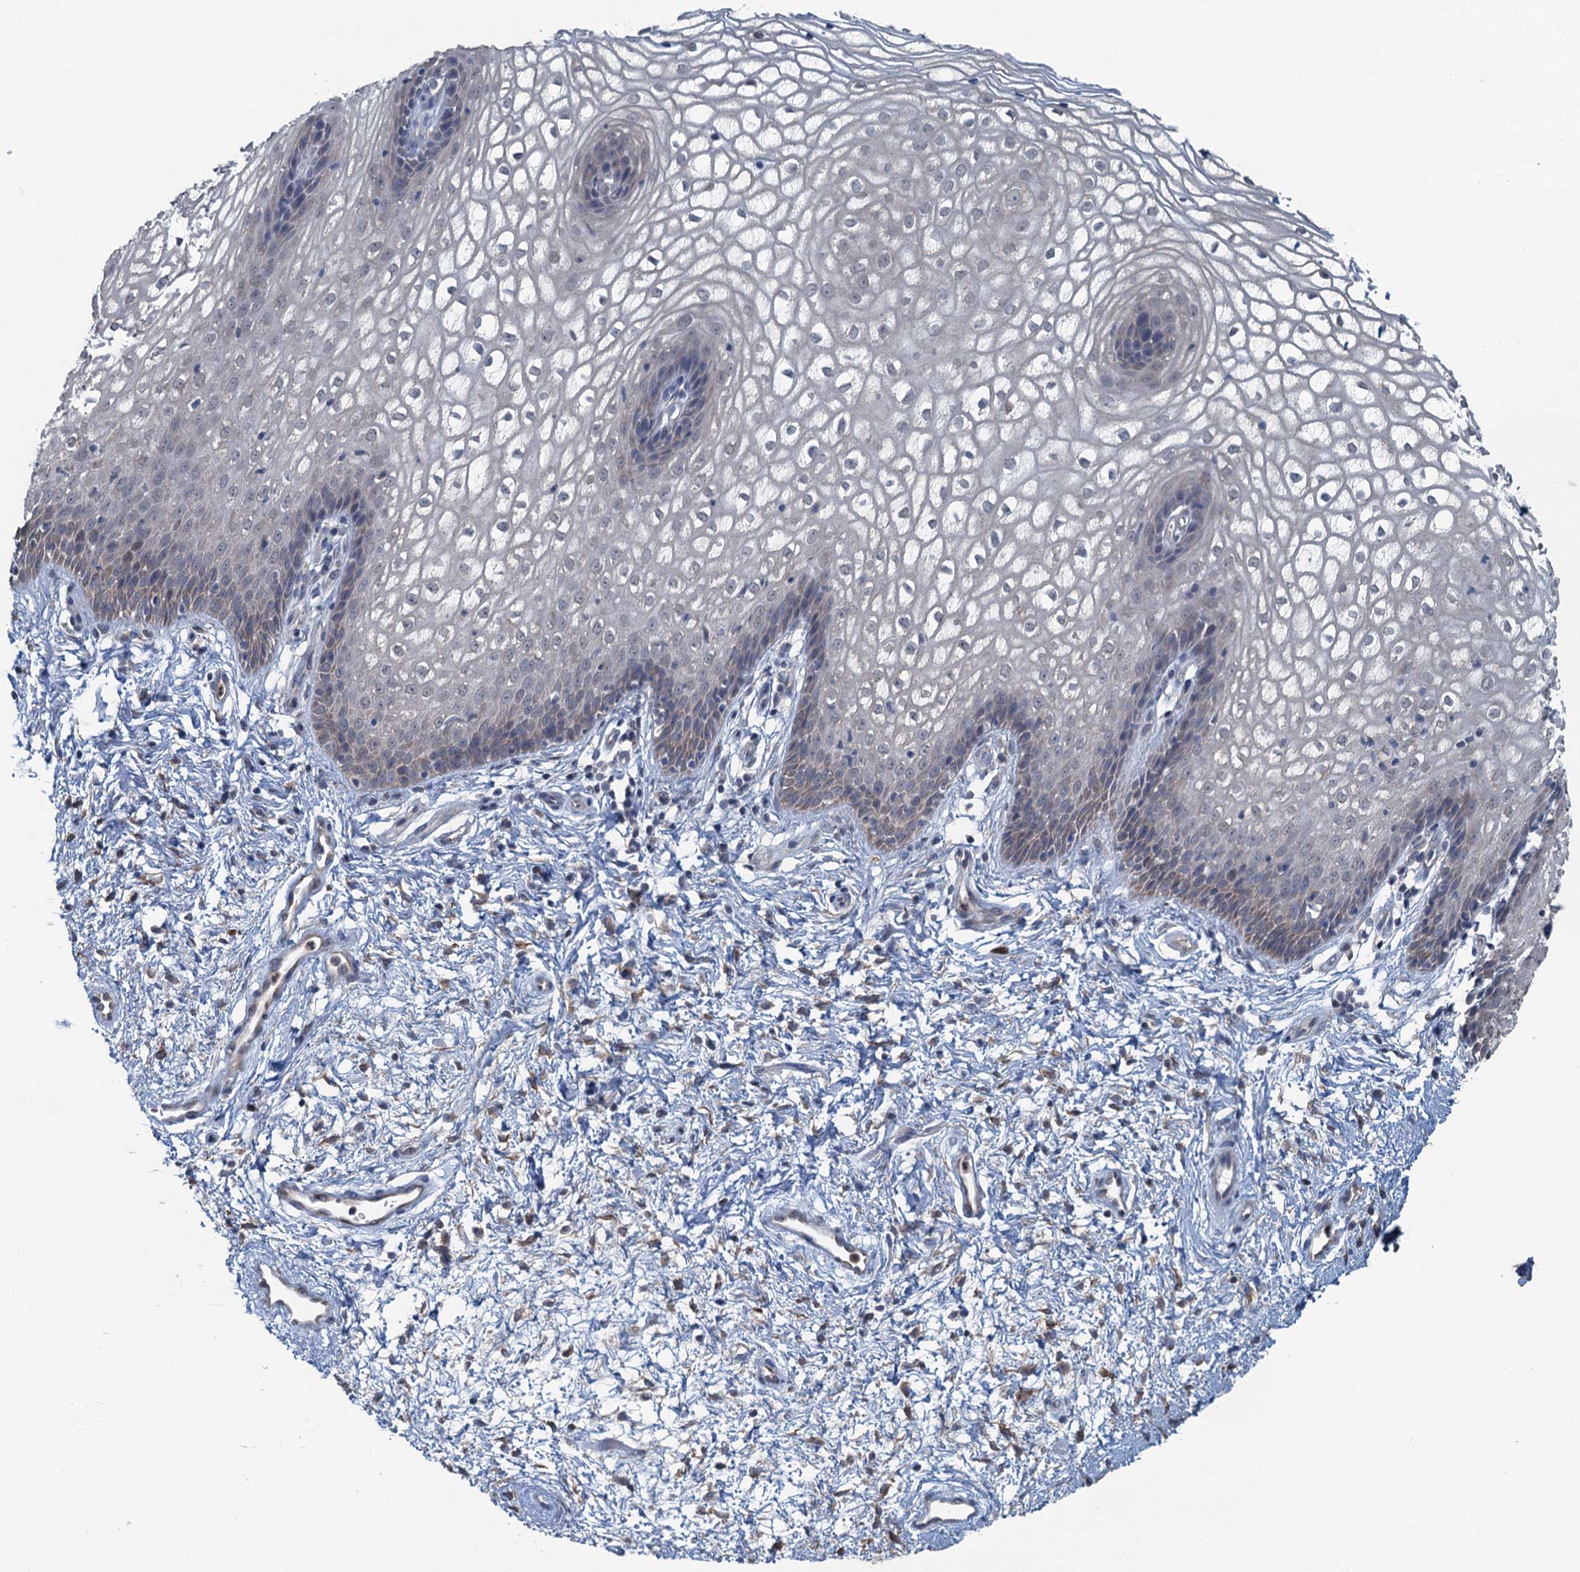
{"staining": {"intensity": "weak", "quantity": "<25%", "location": "cytoplasmic/membranous"}, "tissue": "vagina", "cell_type": "Squamous epithelial cells", "image_type": "normal", "snomed": [{"axis": "morphology", "description": "Normal tissue, NOS"}, {"axis": "topography", "description": "Vagina"}], "caption": "DAB immunohistochemical staining of normal vagina displays no significant staining in squamous epithelial cells. (DAB (3,3'-diaminobenzidine) immunohistochemistry (IHC), high magnification).", "gene": "TEX35", "patient": {"sex": "female", "age": 34}}